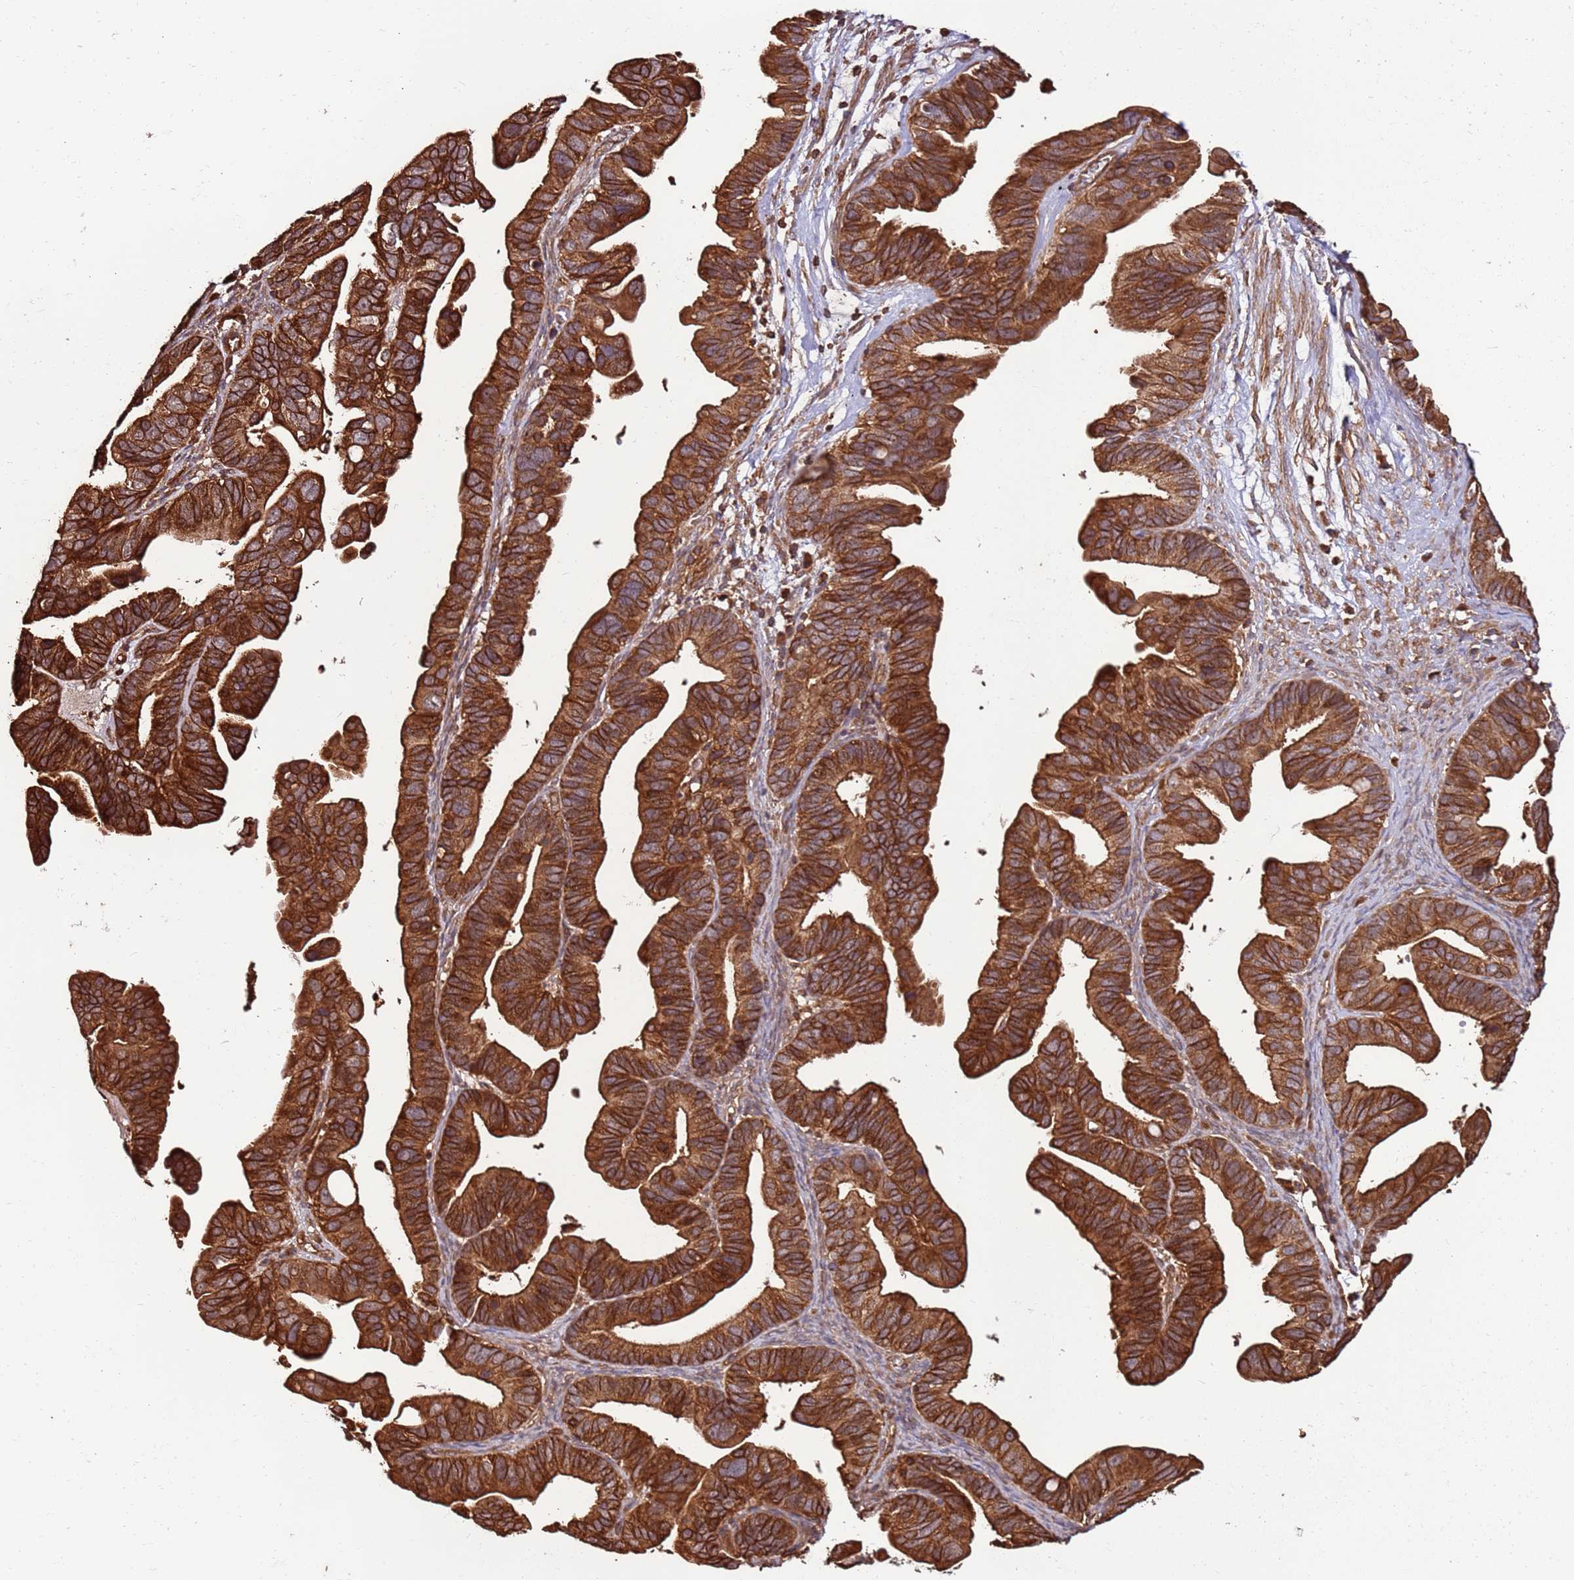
{"staining": {"intensity": "strong", "quantity": ">75%", "location": "cytoplasmic/membranous"}, "tissue": "ovarian cancer", "cell_type": "Tumor cells", "image_type": "cancer", "snomed": [{"axis": "morphology", "description": "Cystadenocarcinoma, serous, NOS"}, {"axis": "topography", "description": "Ovary"}], "caption": "Protein staining exhibits strong cytoplasmic/membranous staining in about >75% of tumor cells in serous cystadenocarcinoma (ovarian). The protein is stained brown, and the nuclei are stained in blue (DAB IHC with brightfield microscopy, high magnification).", "gene": "ACVR2A", "patient": {"sex": "female", "age": 56}}